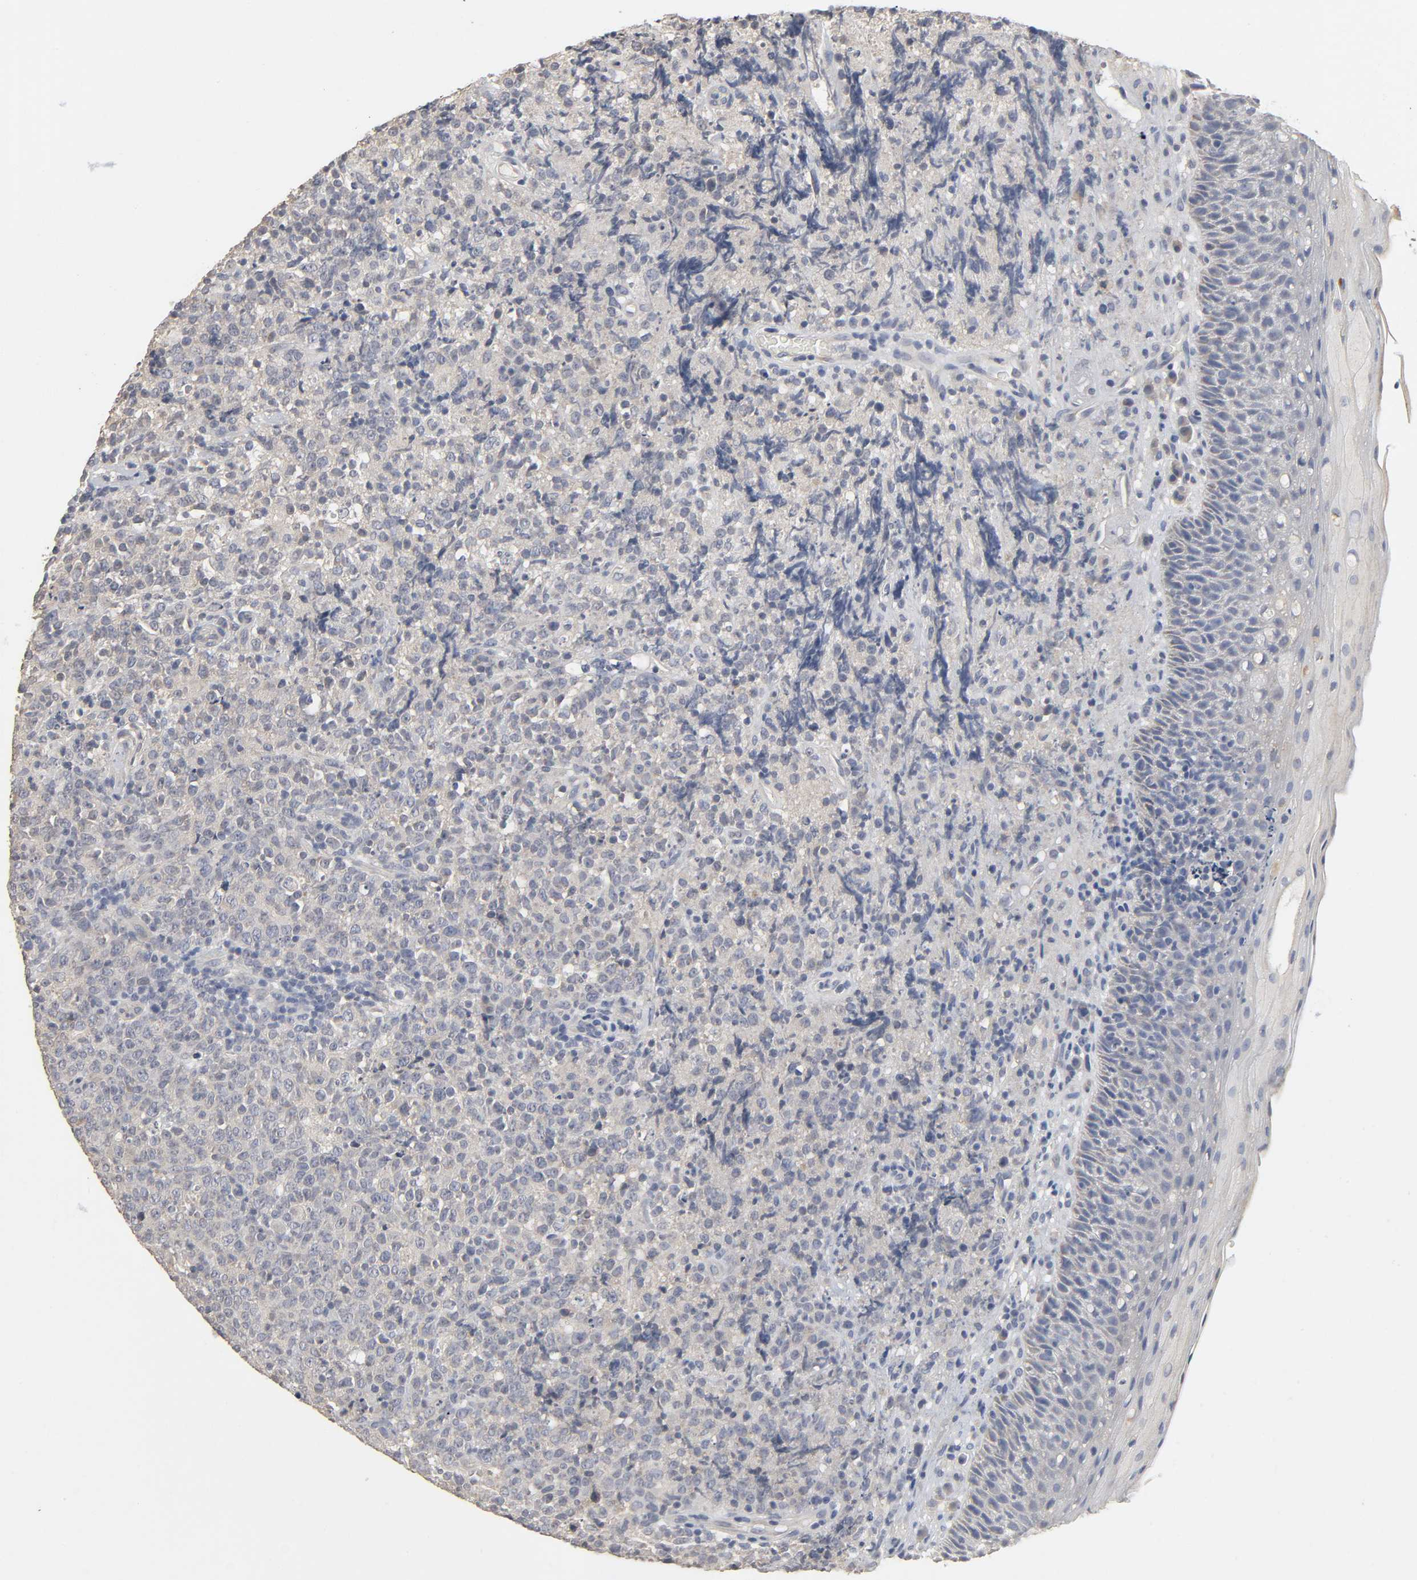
{"staining": {"intensity": "negative", "quantity": "none", "location": "none"}, "tissue": "lymphoma", "cell_type": "Tumor cells", "image_type": "cancer", "snomed": [{"axis": "morphology", "description": "Malignant lymphoma, non-Hodgkin's type, High grade"}, {"axis": "topography", "description": "Tonsil"}], "caption": "Immunohistochemistry micrograph of neoplastic tissue: high-grade malignant lymphoma, non-Hodgkin's type stained with DAB (3,3'-diaminobenzidine) reveals no significant protein positivity in tumor cells.", "gene": "SLC10A2", "patient": {"sex": "female", "age": 36}}